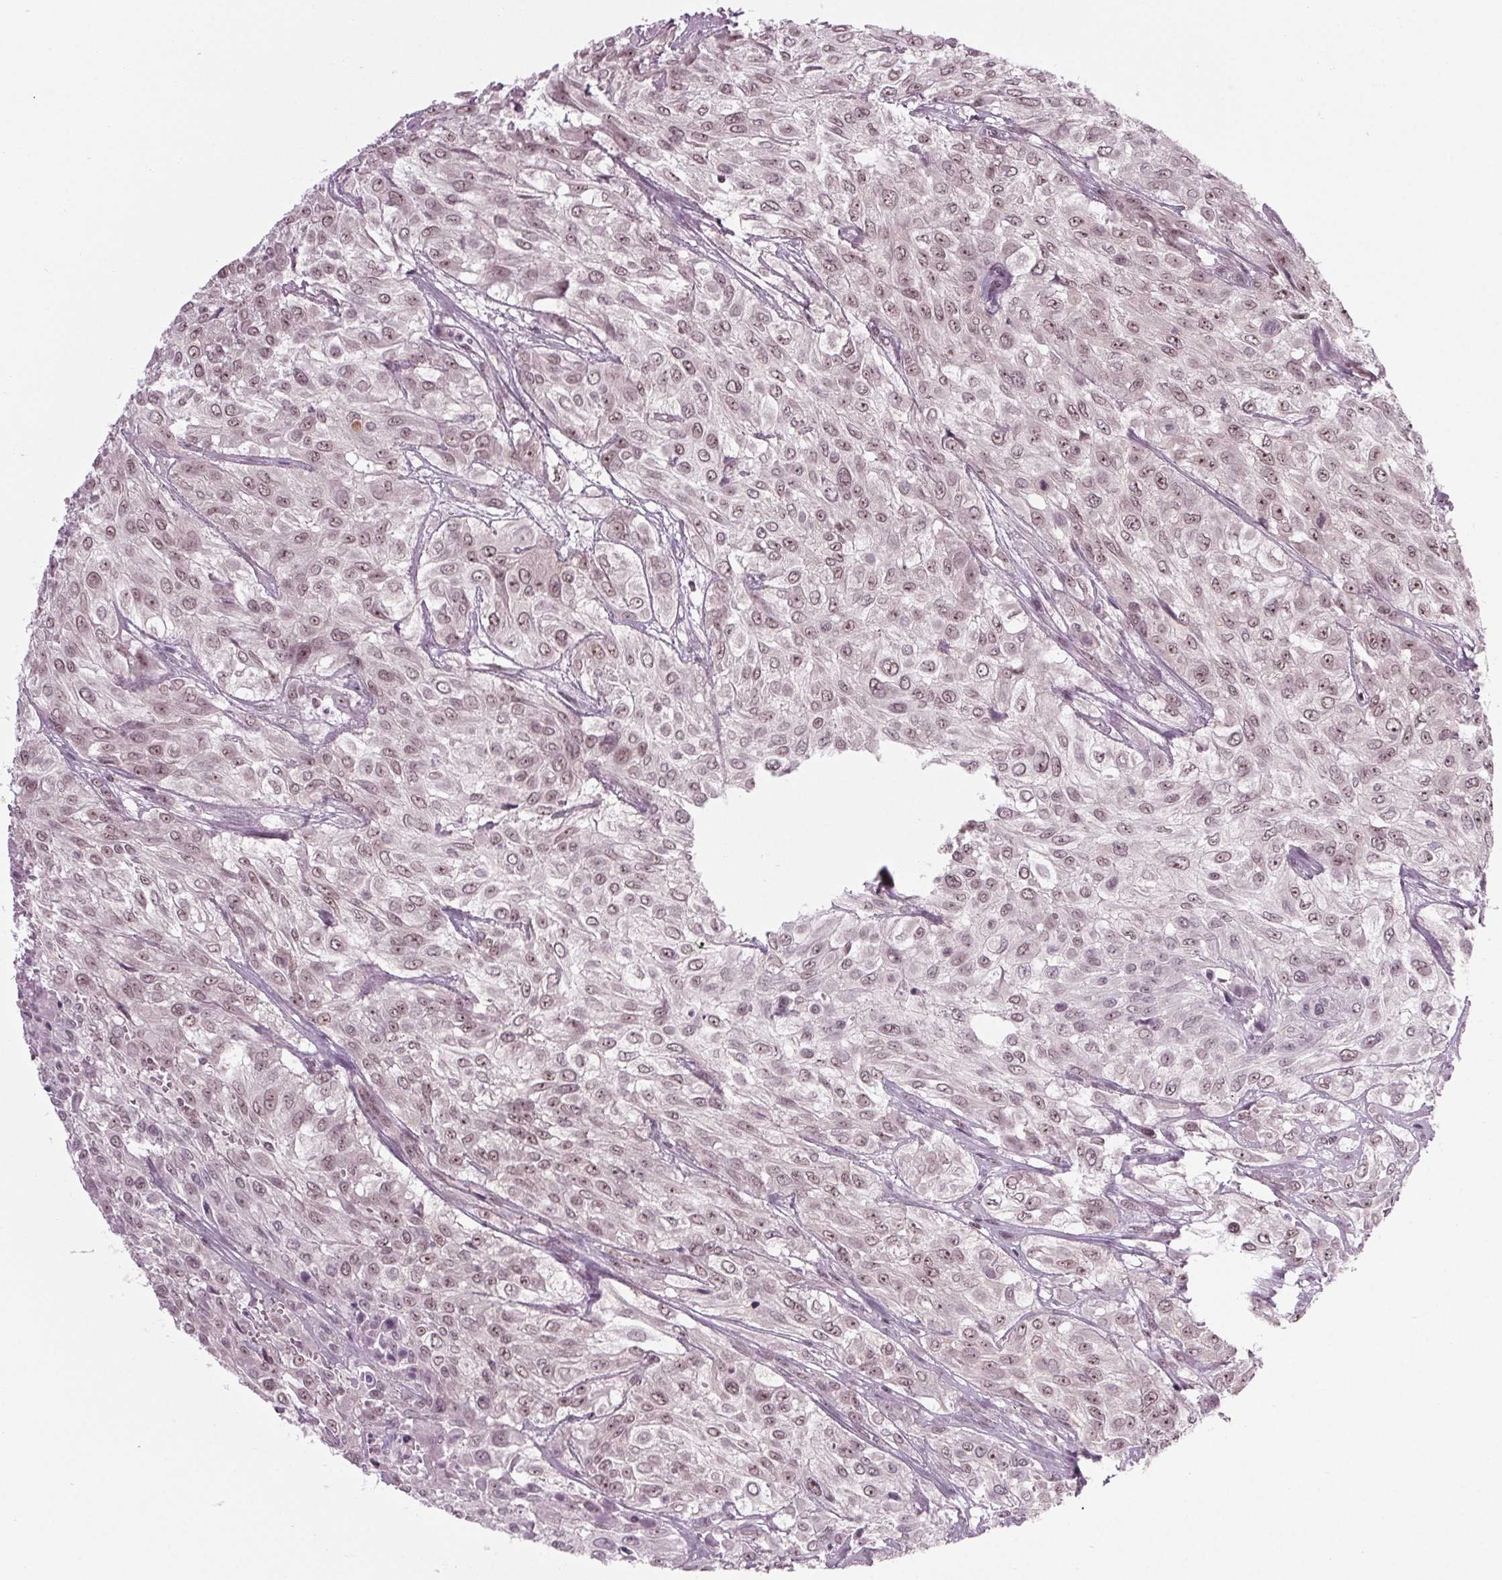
{"staining": {"intensity": "moderate", "quantity": "25%-75%", "location": "nuclear"}, "tissue": "urothelial cancer", "cell_type": "Tumor cells", "image_type": "cancer", "snomed": [{"axis": "morphology", "description": "Urothelial carcinoma, High grade"}, {"axis": "topography", "description": "Urinary bladder"}], "caption": "A medium amount of moderate nuclear positivity is identified in about 25%-75% of tumor cells in urothelial cancer tissue. The protein of interest is stained brown, and the nuclei are stained in blue (DAB (3,3'-diaminobenzidine) IHC with brightfield microscopy, high magnification).", "gene": "DDX41", "patient": {"sex": "male", "age": 57}}